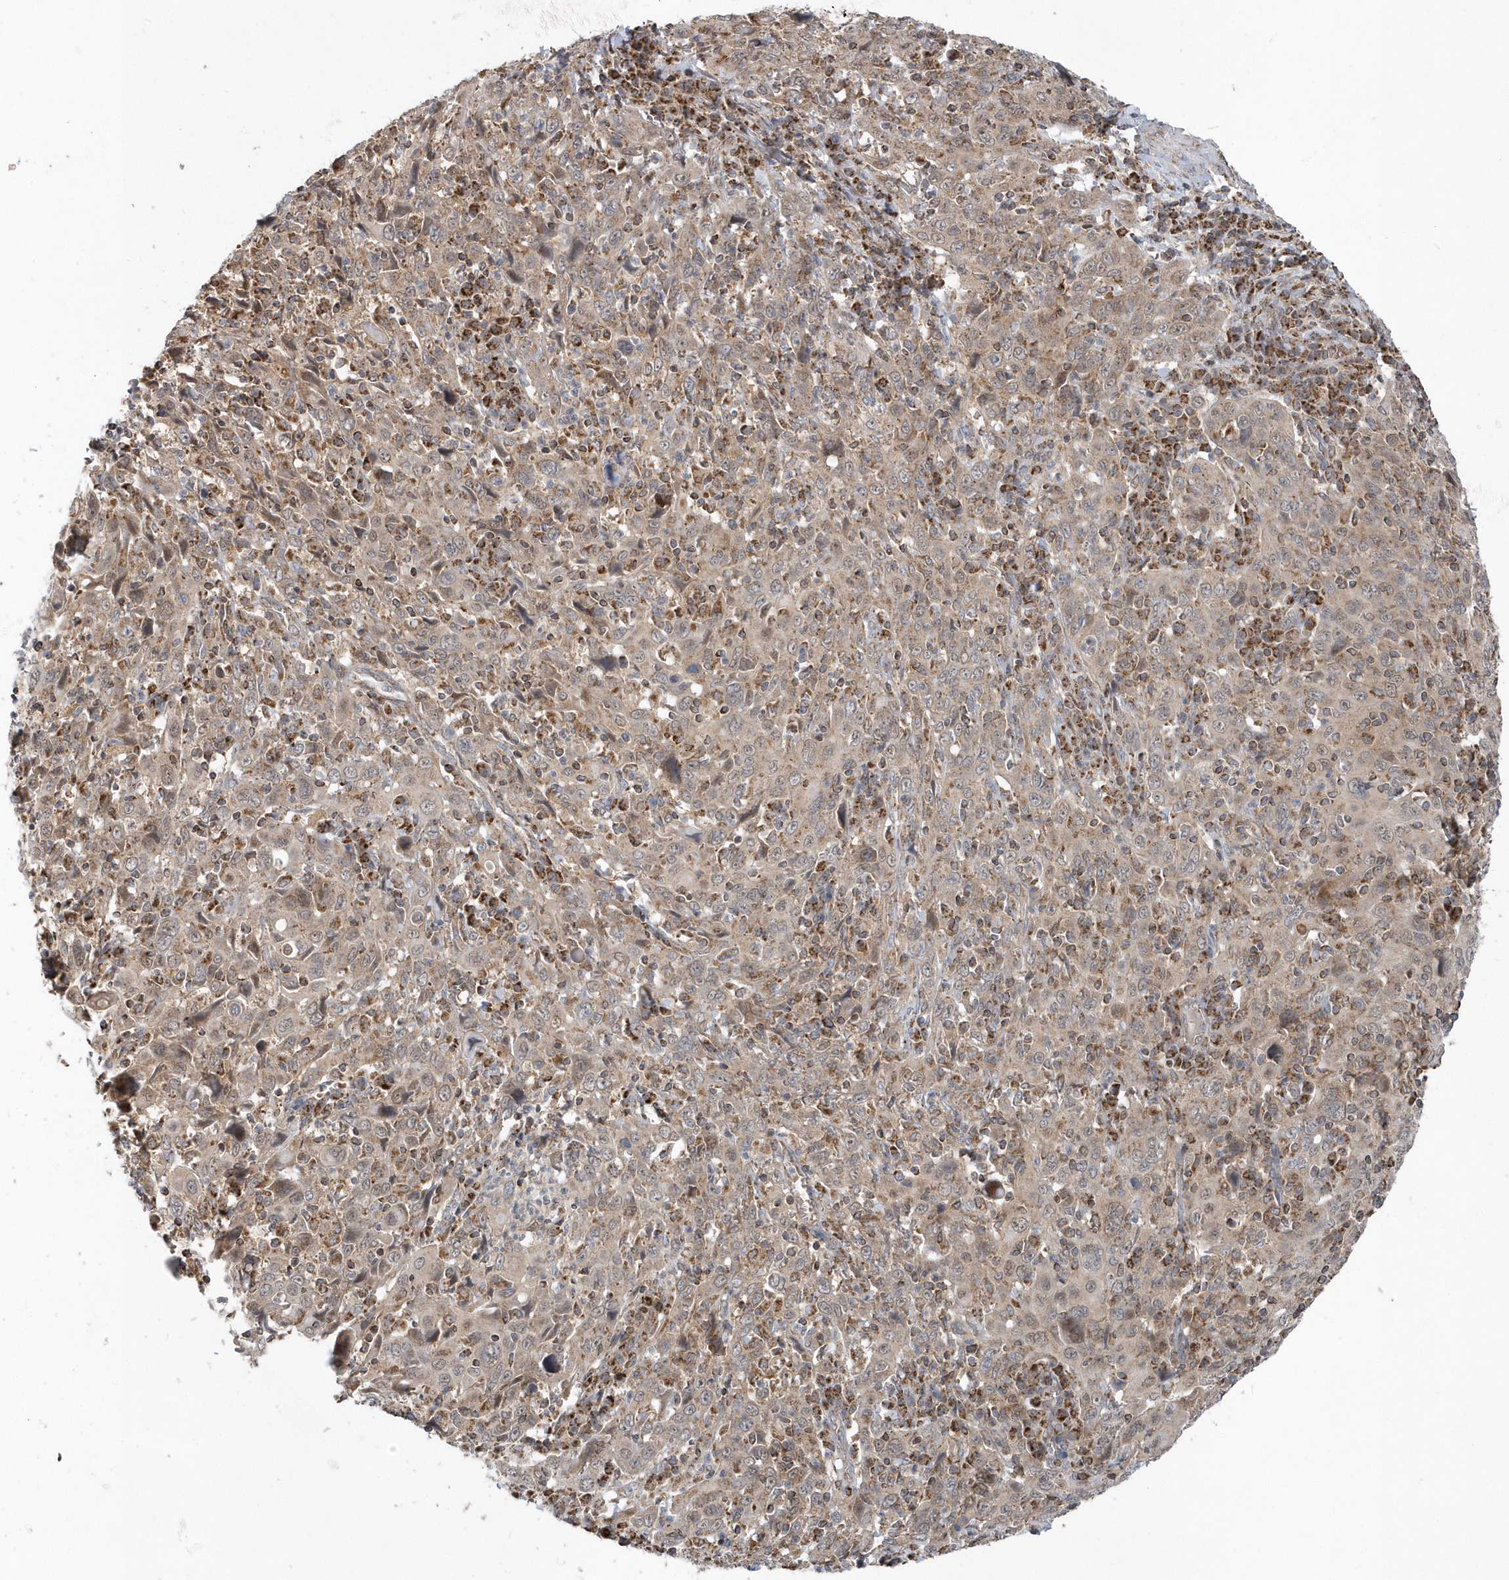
{"staining": {"intensity": "weak", "quantity": "25%-75%", "location": "cytoplasmic/membranous"}, "tissue": "cervical cancer", "cell_type": "Tumor cells", "image_type": "cancer", "snomed": [{"axis": "morphology", "description": "Squamous cell carcinoma, NOS"}, {"axis": "topography", "description": "Cervix"}], "caption": "Cervical cancer stained with a protein marker exhibits weak staining in tumor cells.", "gene": "PPP1R7", "patient": {"sex": "female", "age": 46}}